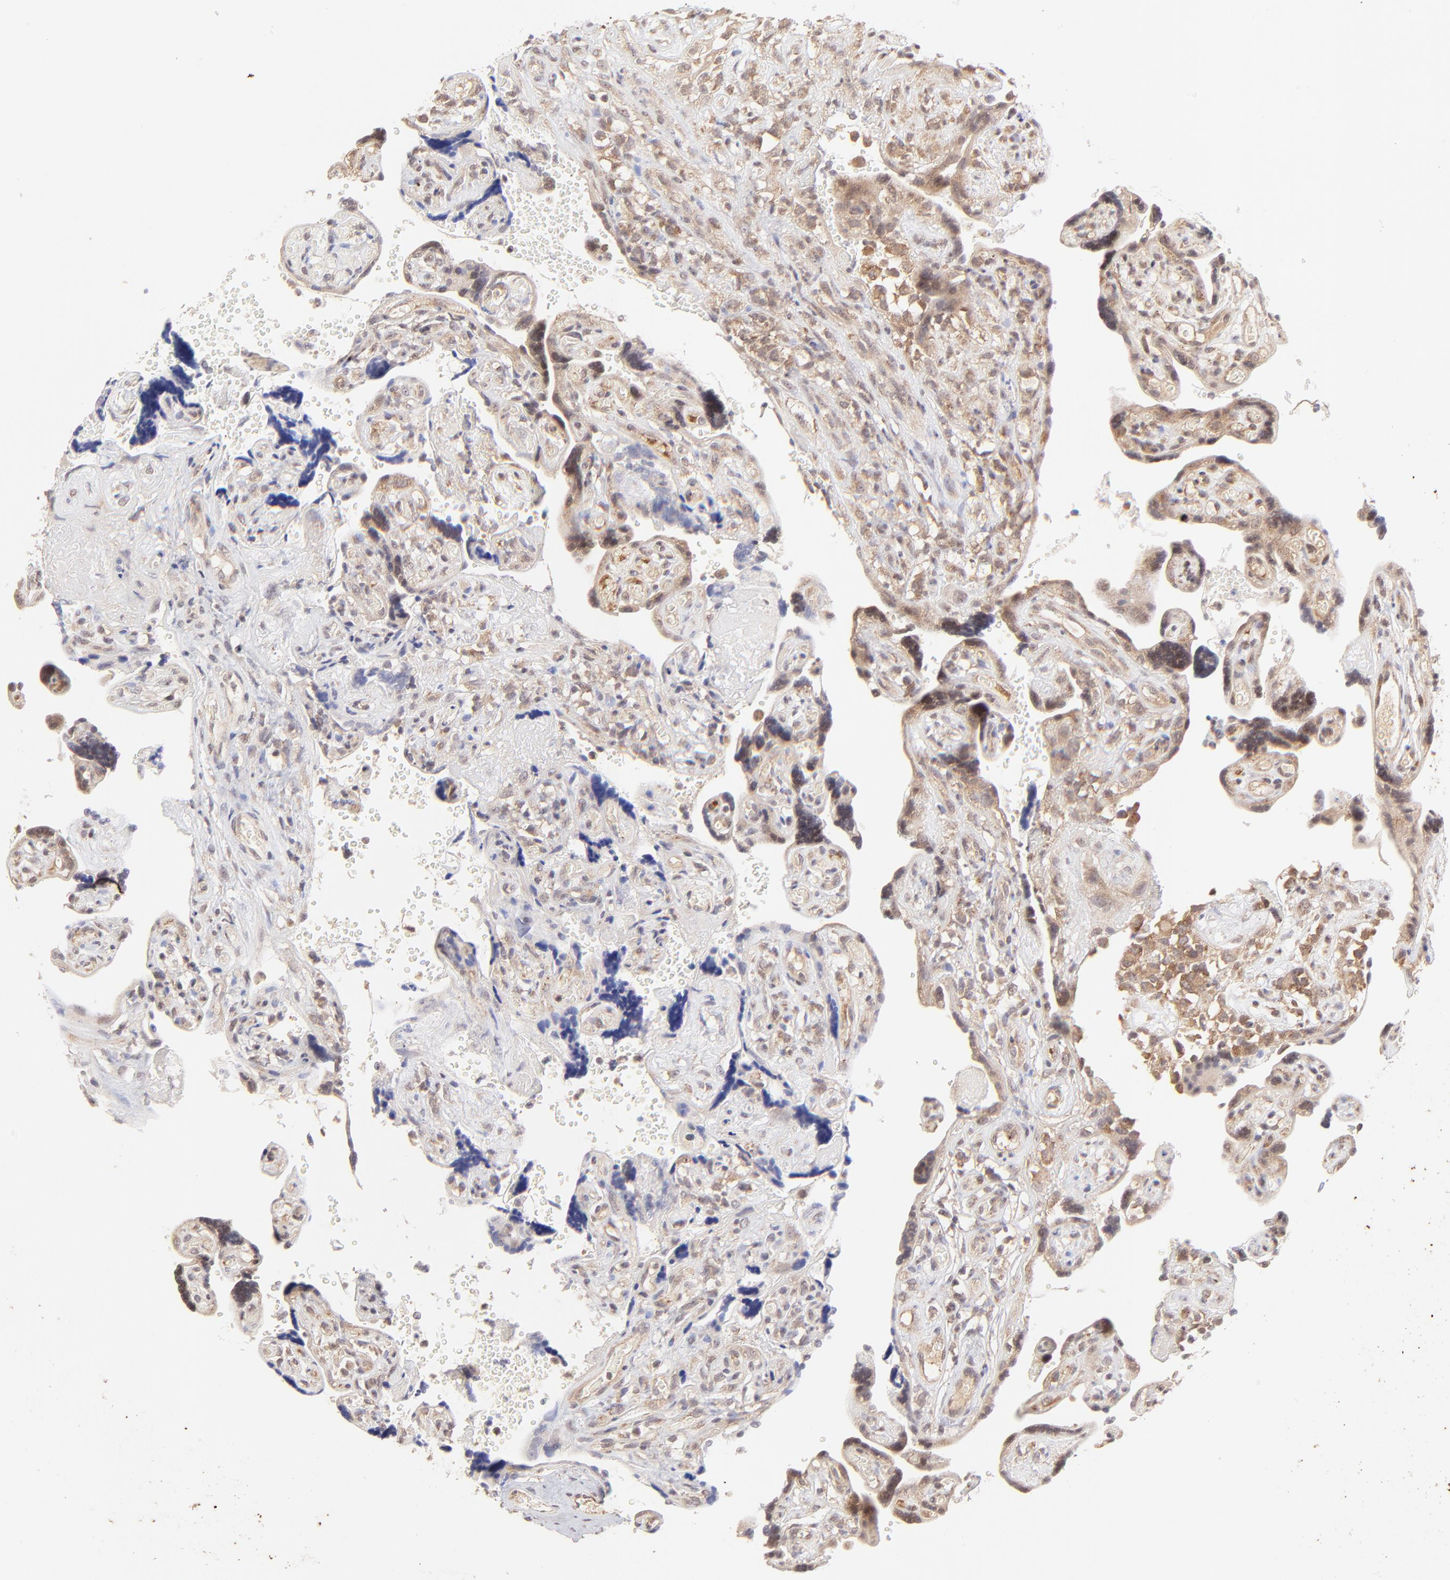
{"staining": {"intensity": "moderate", "quantity": ">75%", "location": "cytoplasmic/membranous"}, "tissue": "placenta", "cell_type": "Trophoblastic cells", "image_type": "normal", "snomed": [{"axis": "morphology", "description": "Normal tissue, NOS"}, {"axis": "topography", "description": "Placenta"}], "caption": "Immunohistochemistry histopathology image of normal placenta stained for a protein (brown), which exhibits medium levels of moderate cytoplasmic/membranous positivity in about >75% of trophoblastic cells.", "gene": "TNRC6B", "patient": {"sex": "female", "age": 30}}